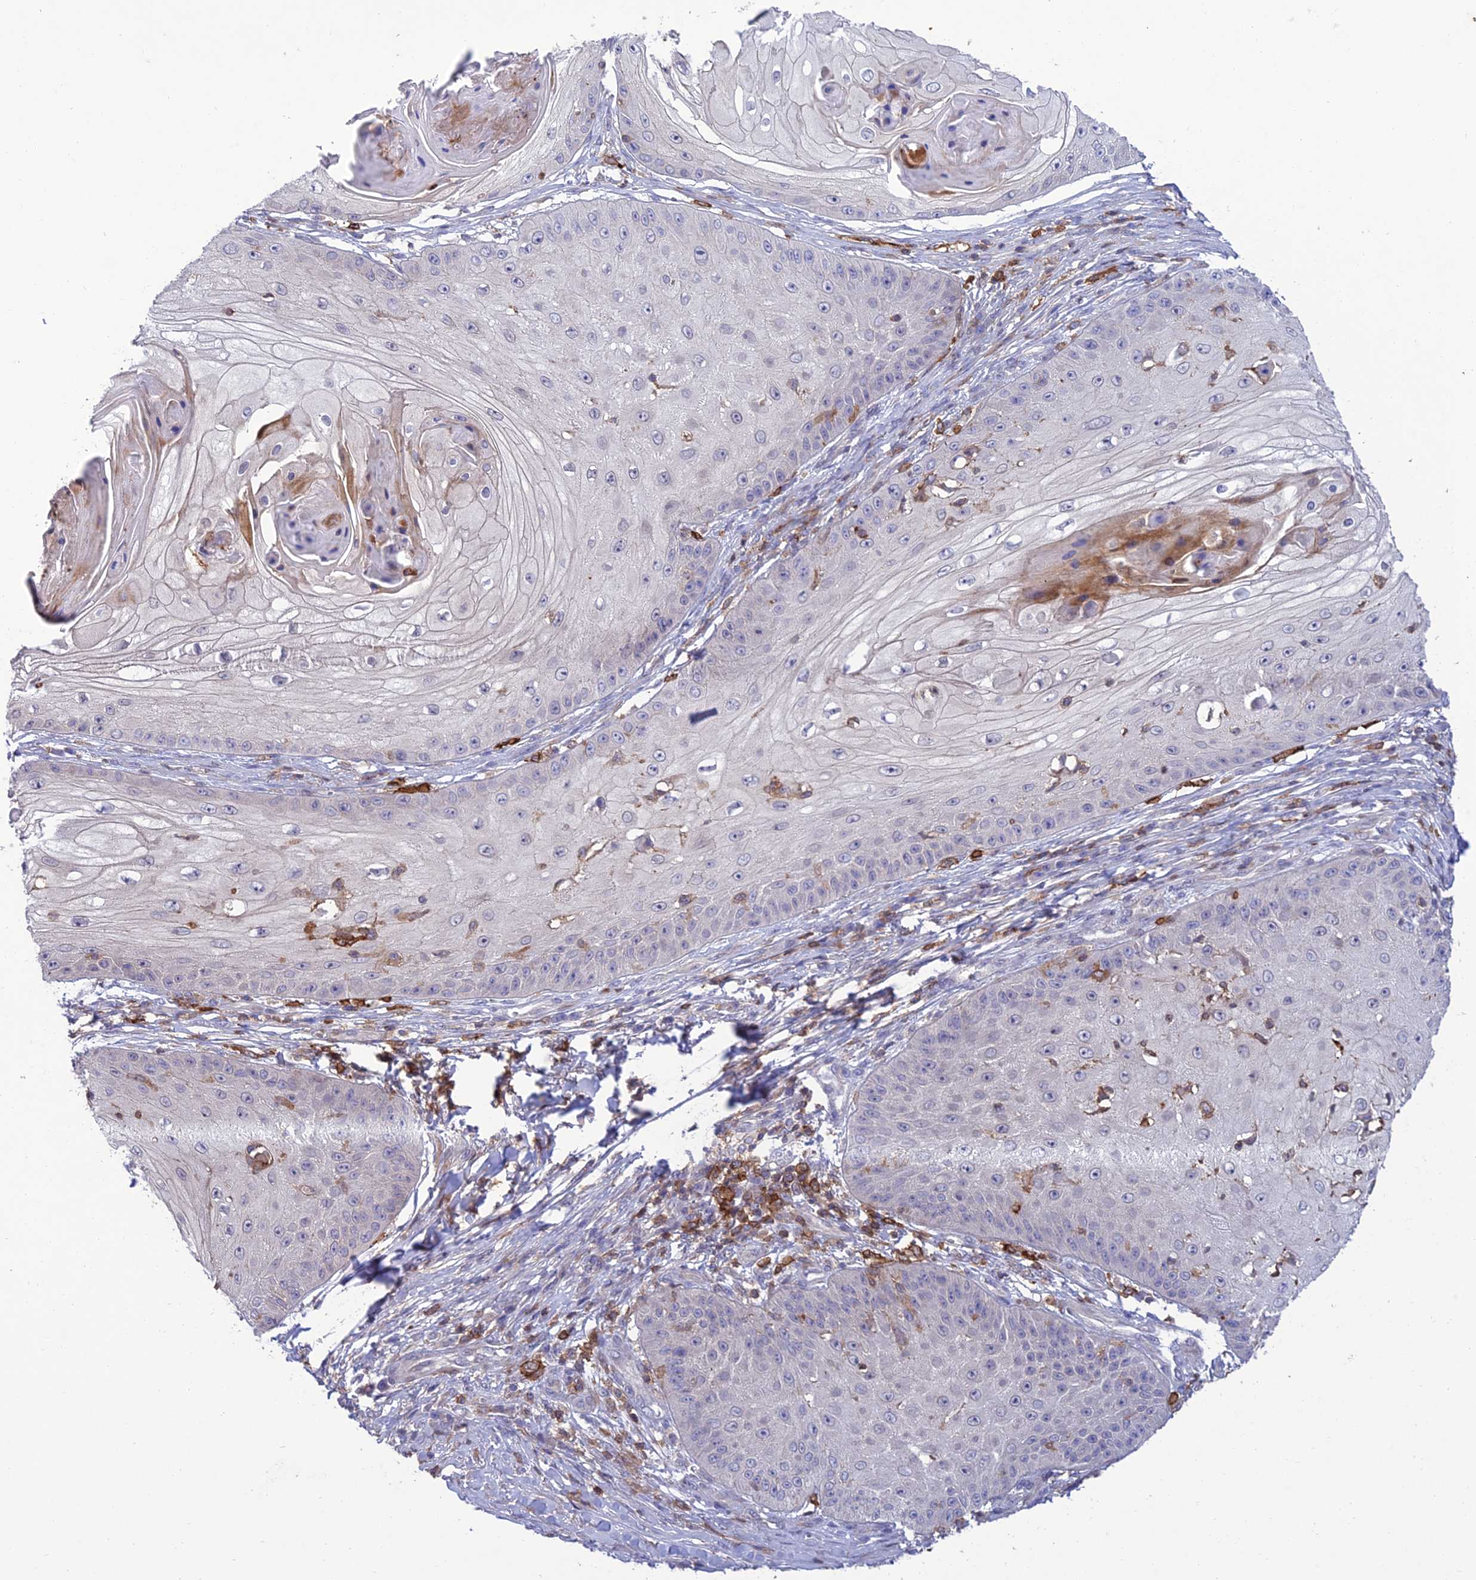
{"staining": {"intensity": "negative", "quantity": "none", "location": "none"}, "tissue": "skin cancer", "cell_type": "Tumor cells", "image_type": "cancer", "snomed": [{"axis": "morphology", "description": "Squamous cell carcinoma, NOS"}, {"axis": "topography", "description": "Skin"}], "caption": "IHC photomicrograph of neoplastic tissue: human skin cancer stained with DAB (3,3'-diaminobenzidine) displays no significant protein staining in tumor cells.", "gene": "FAM76A", "patient": {"sex": "male", "age": 70}}